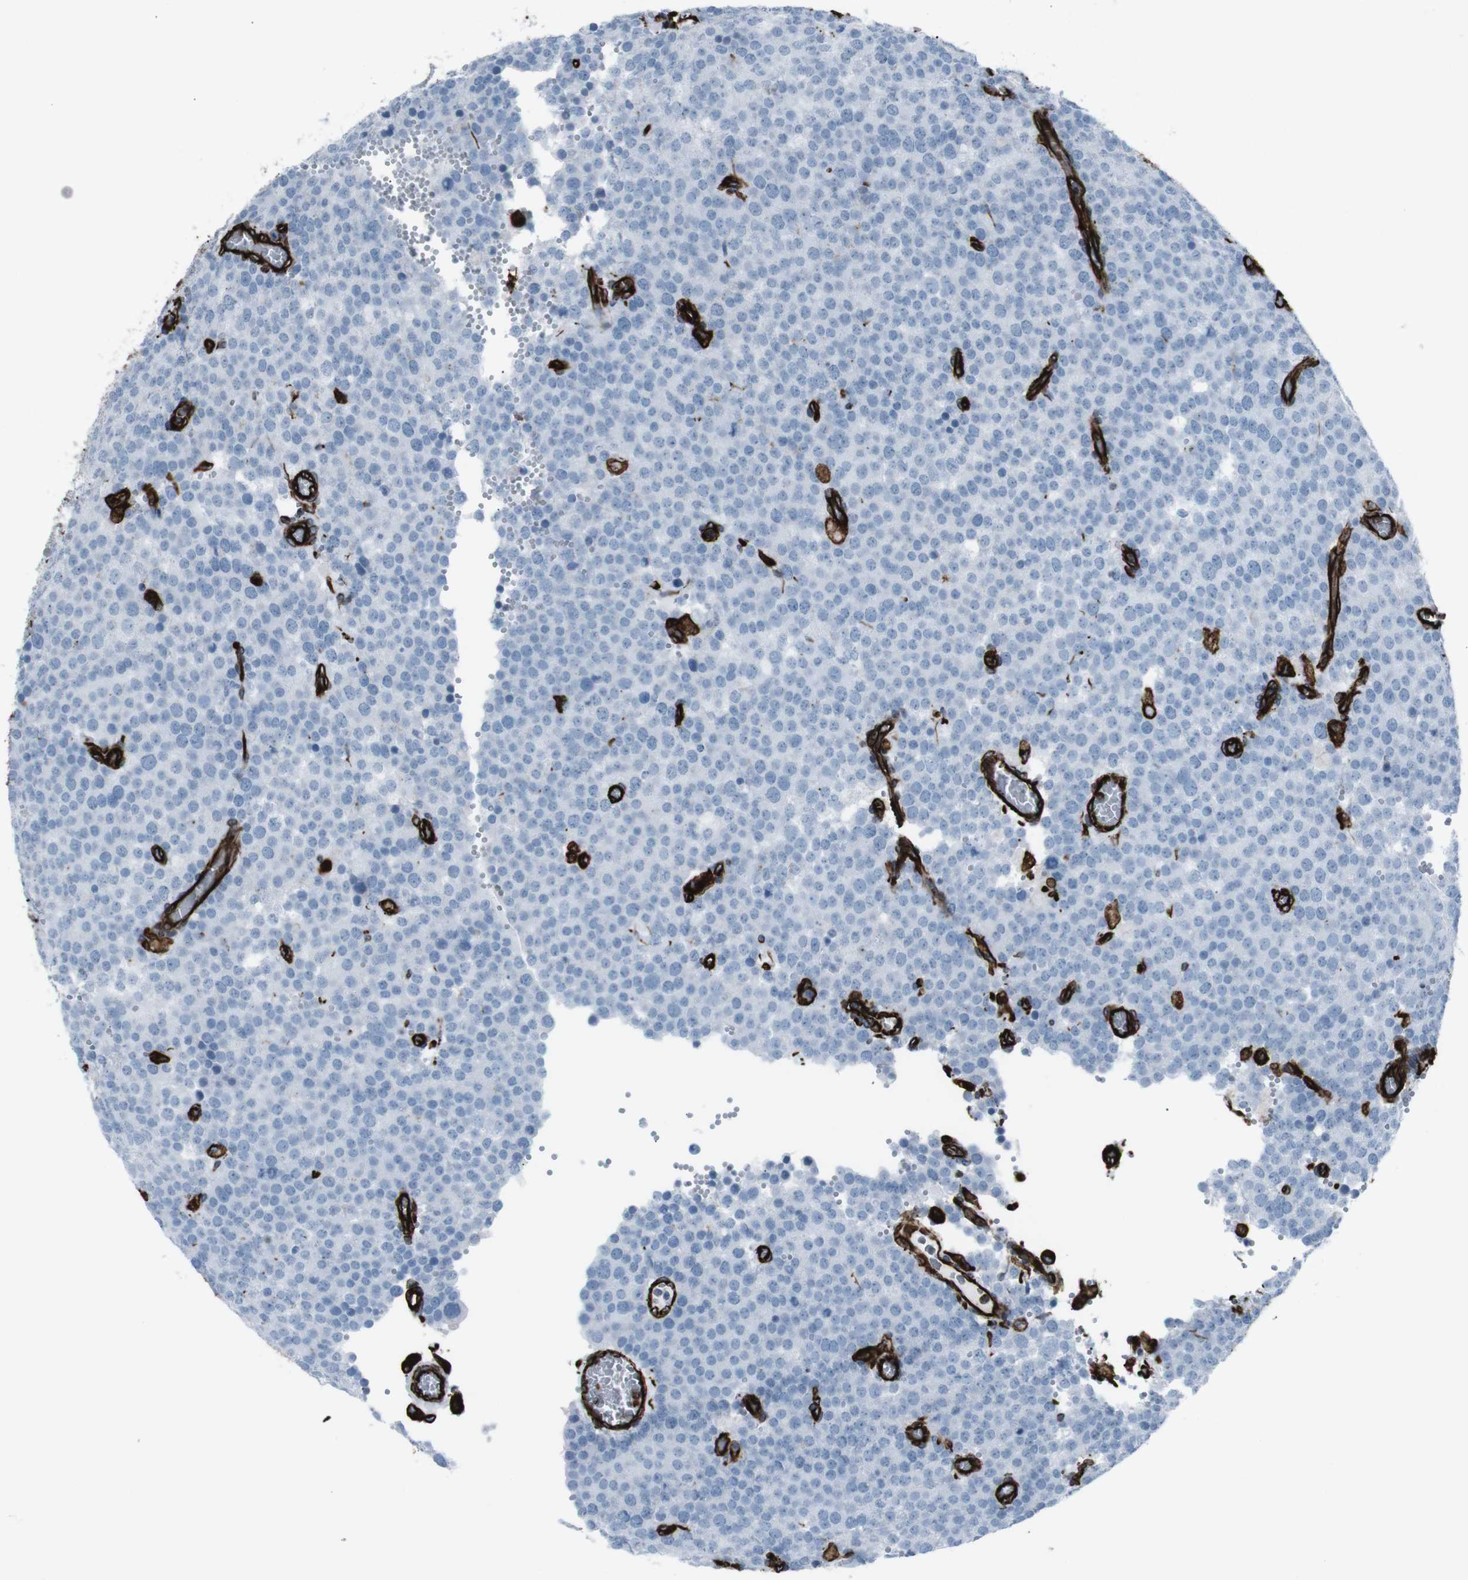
{"staining": {"intensity": "negative", "quantity": "none", "location": "none"}, "tissue": "testis cancer", "cell_type": "Tumor cells", "image_type": "cancer", "snomed": [{"axis": "morphology", "description": "Normal tissue, NOS"}, {"axis": "morphology", "description": "Seminoma, NOS"}, {"axis": "topography", "description": "Testis"}], "caption": "High power microscopy image of an immunohistochemistry (IHC) micrograph of testis cancer, revealing no significant positivity in tumor cells.", "gene": "ZDHHC6", "patient": {"sex": "male", "age": 71}}